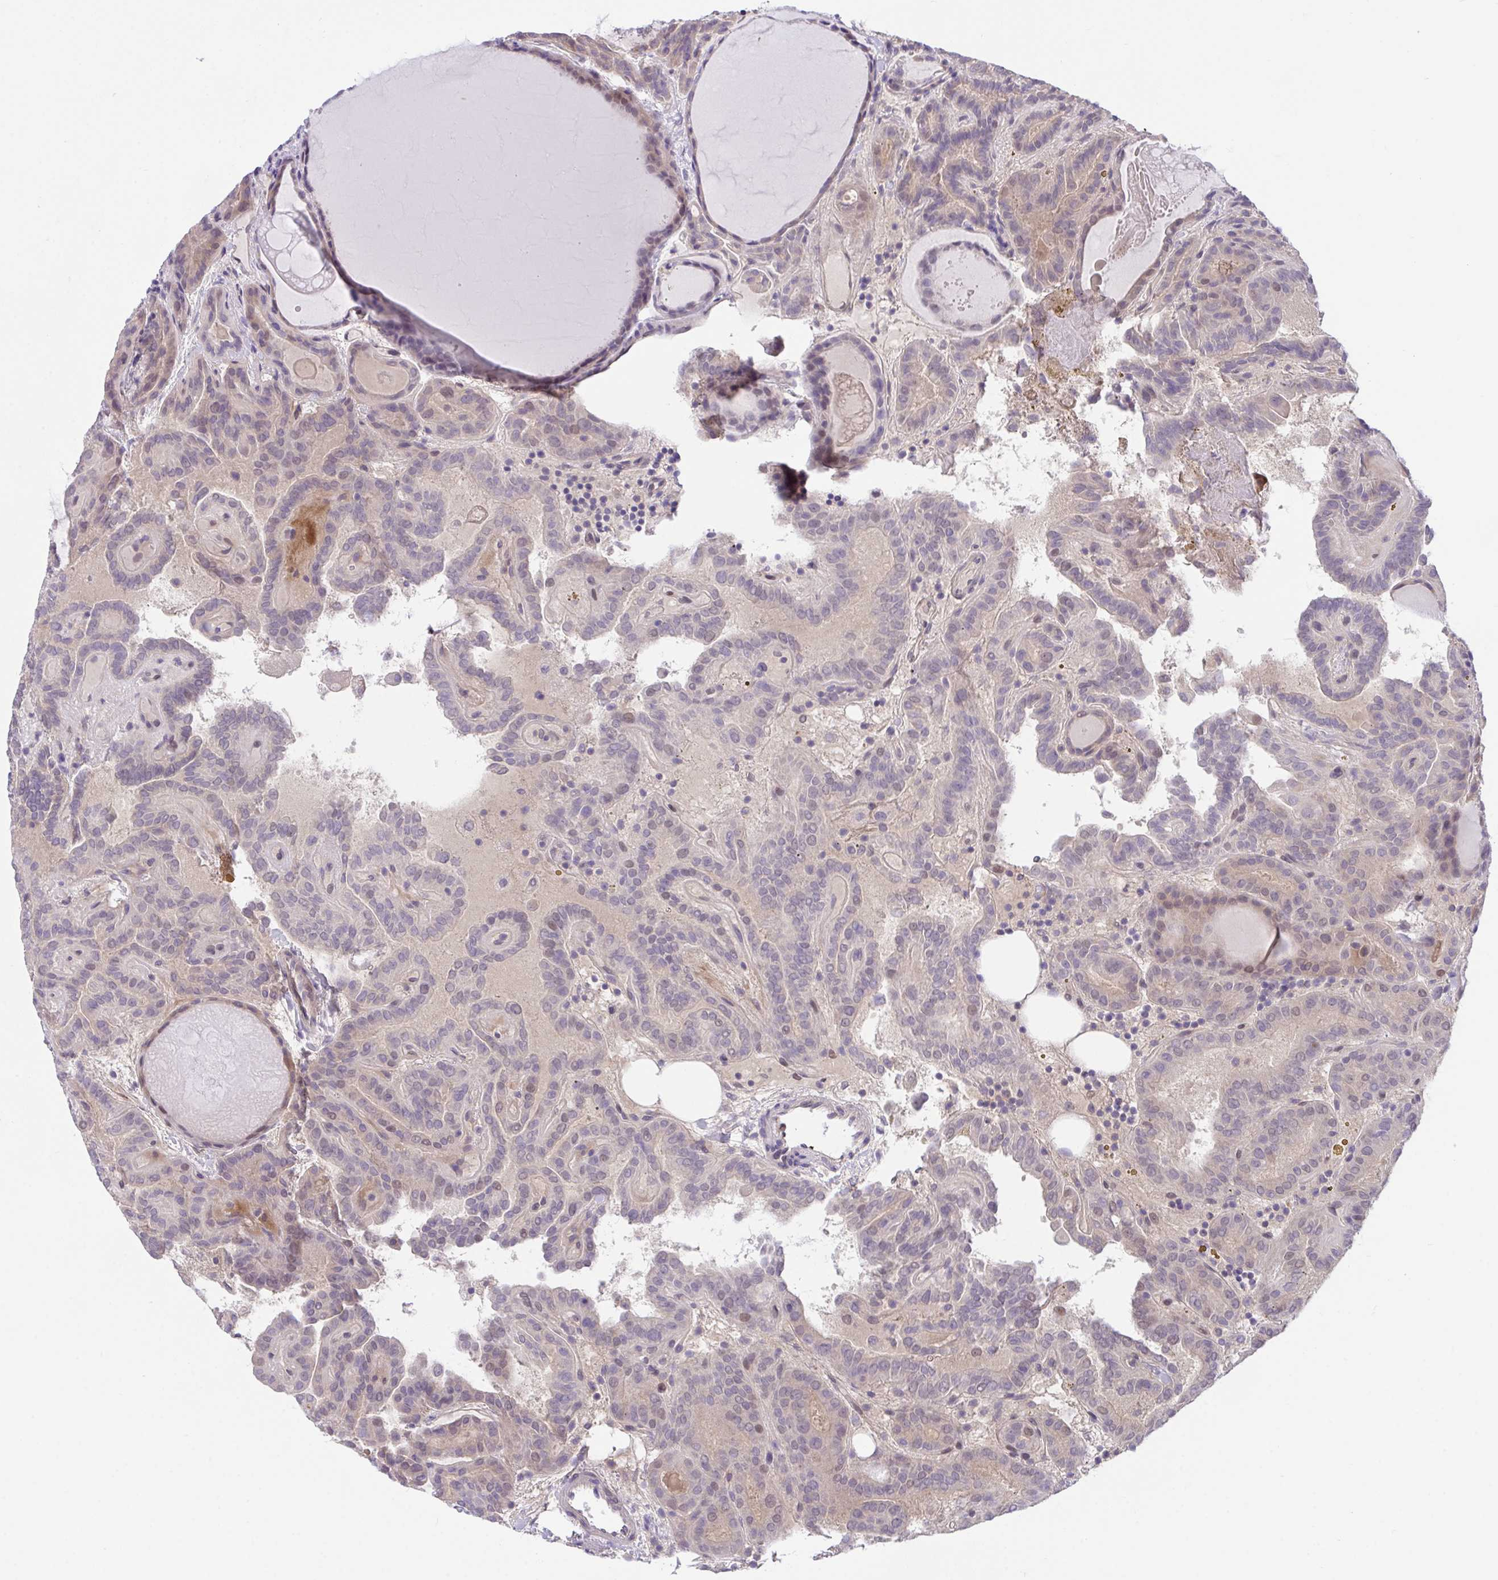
{"staining": {"intensity": "moderate", "quantity": "<25%", "location": "nuclear"}, "tissue": "thyroid cancer", "cell_type": "Tumor cells", "image_type": "cancer", "snomed": [{"axis": "morphology", "description": "Papillary adenocarcinoma, NOS"}, {"axis": "topography", "description": "Thyroid gland"}], "caption": "Immunohistochemical staining of thyroid cancer exhibits low levels of moderate nuclear protein expression in about <25% of tumor cells.", "gene": "ZNF444", "patient": {"sex": "female", "age": 46}}